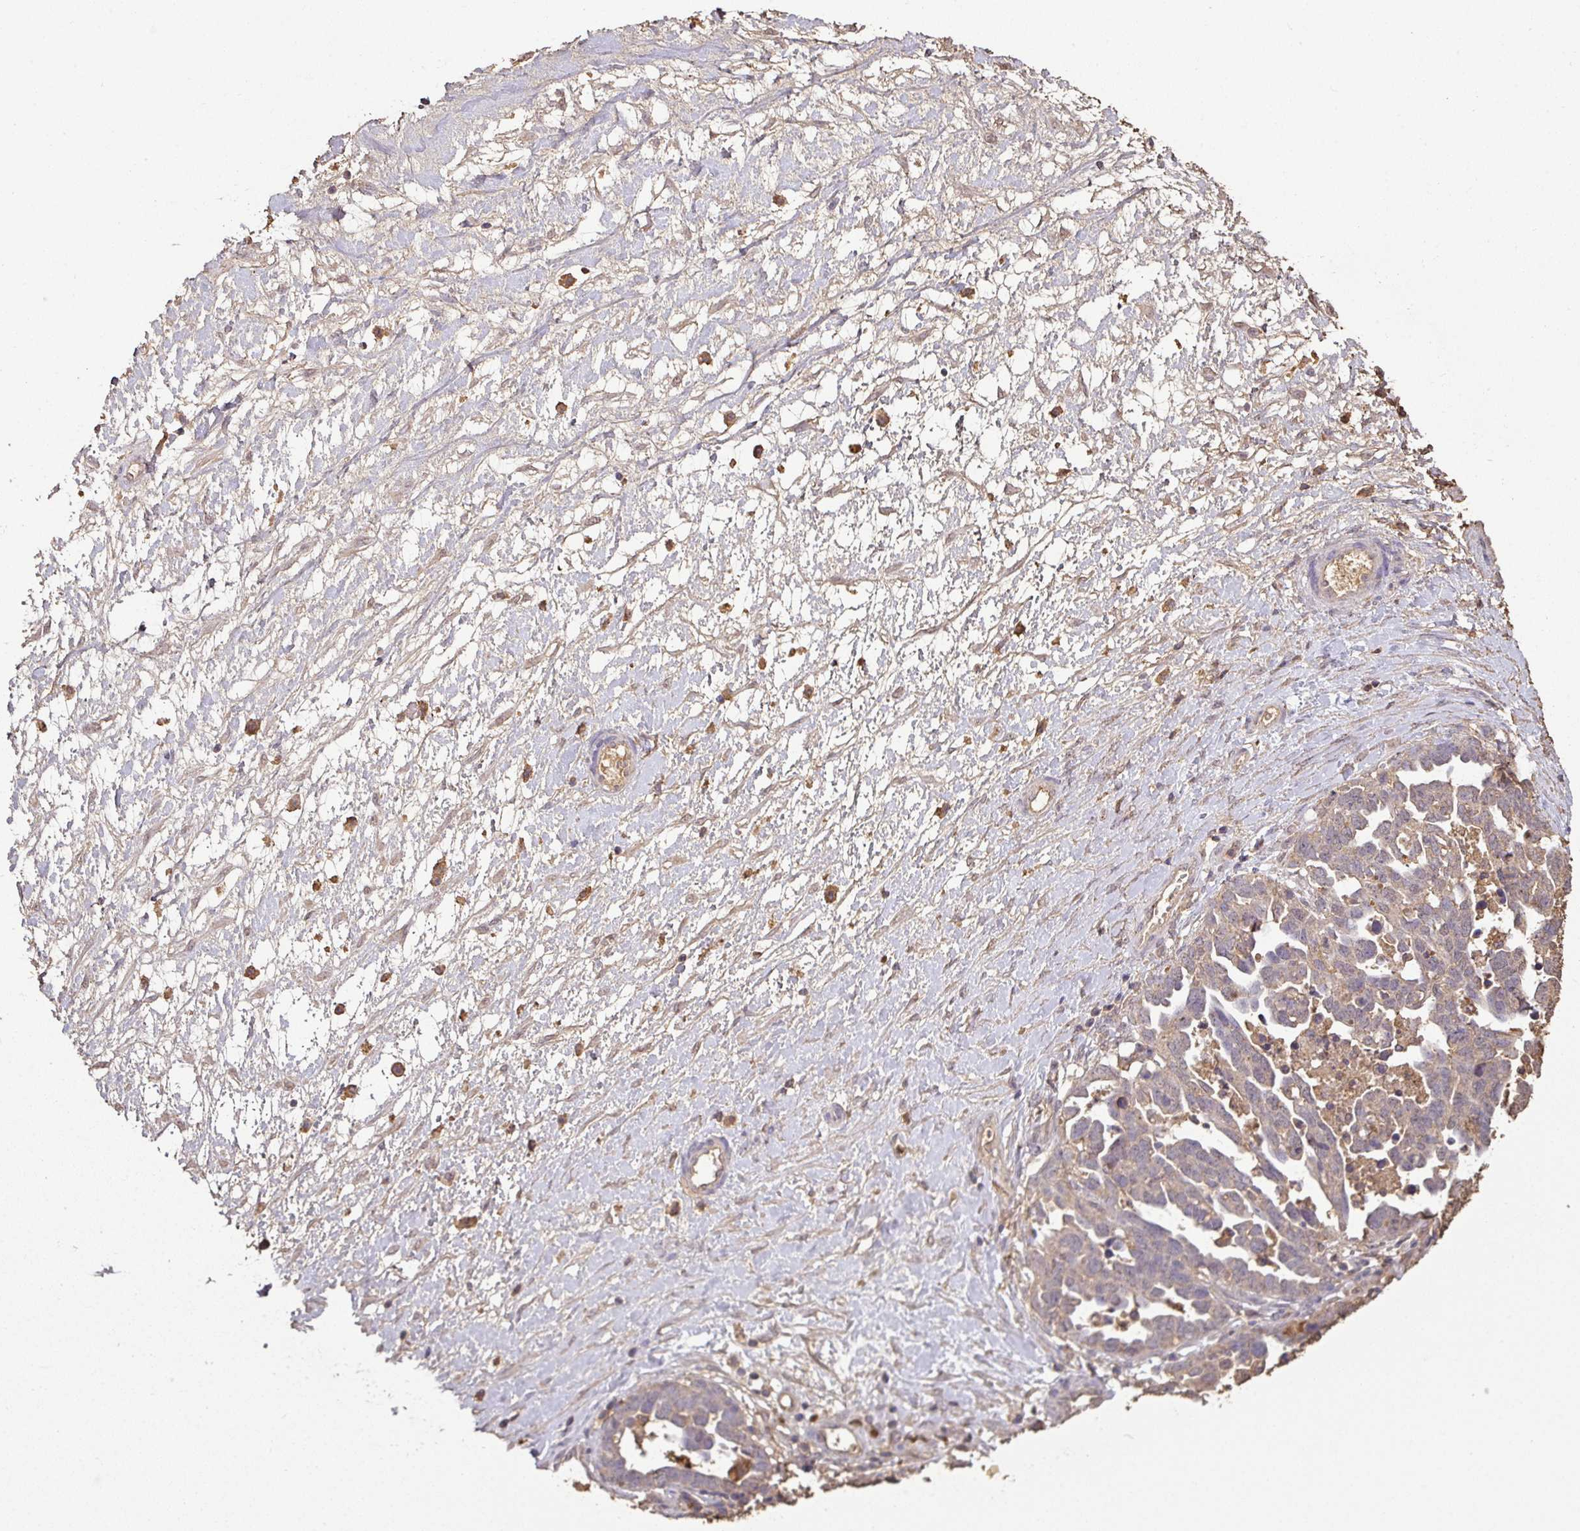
{"staining": {"intensity": "weak", "quantity": "25%-75%", "location": "cytoplasmic/membranous"}, "tissue": "ovarian cancer", "cell_type": "Tumor cells", "image_type": "cancer", "snomed": [{"axis": "morphology", "description": "Cystadenocarcinoma, serous, NOS"}, {"axis": "topography", "description": "Ovary"}], "caption": "A brown stain highlights weak cytoplasmic/membranous staining of a protein in human ovarian cancer tumor cells.", "gene": "ATAT1", "patient": {"sex": "female", "age": 54}}